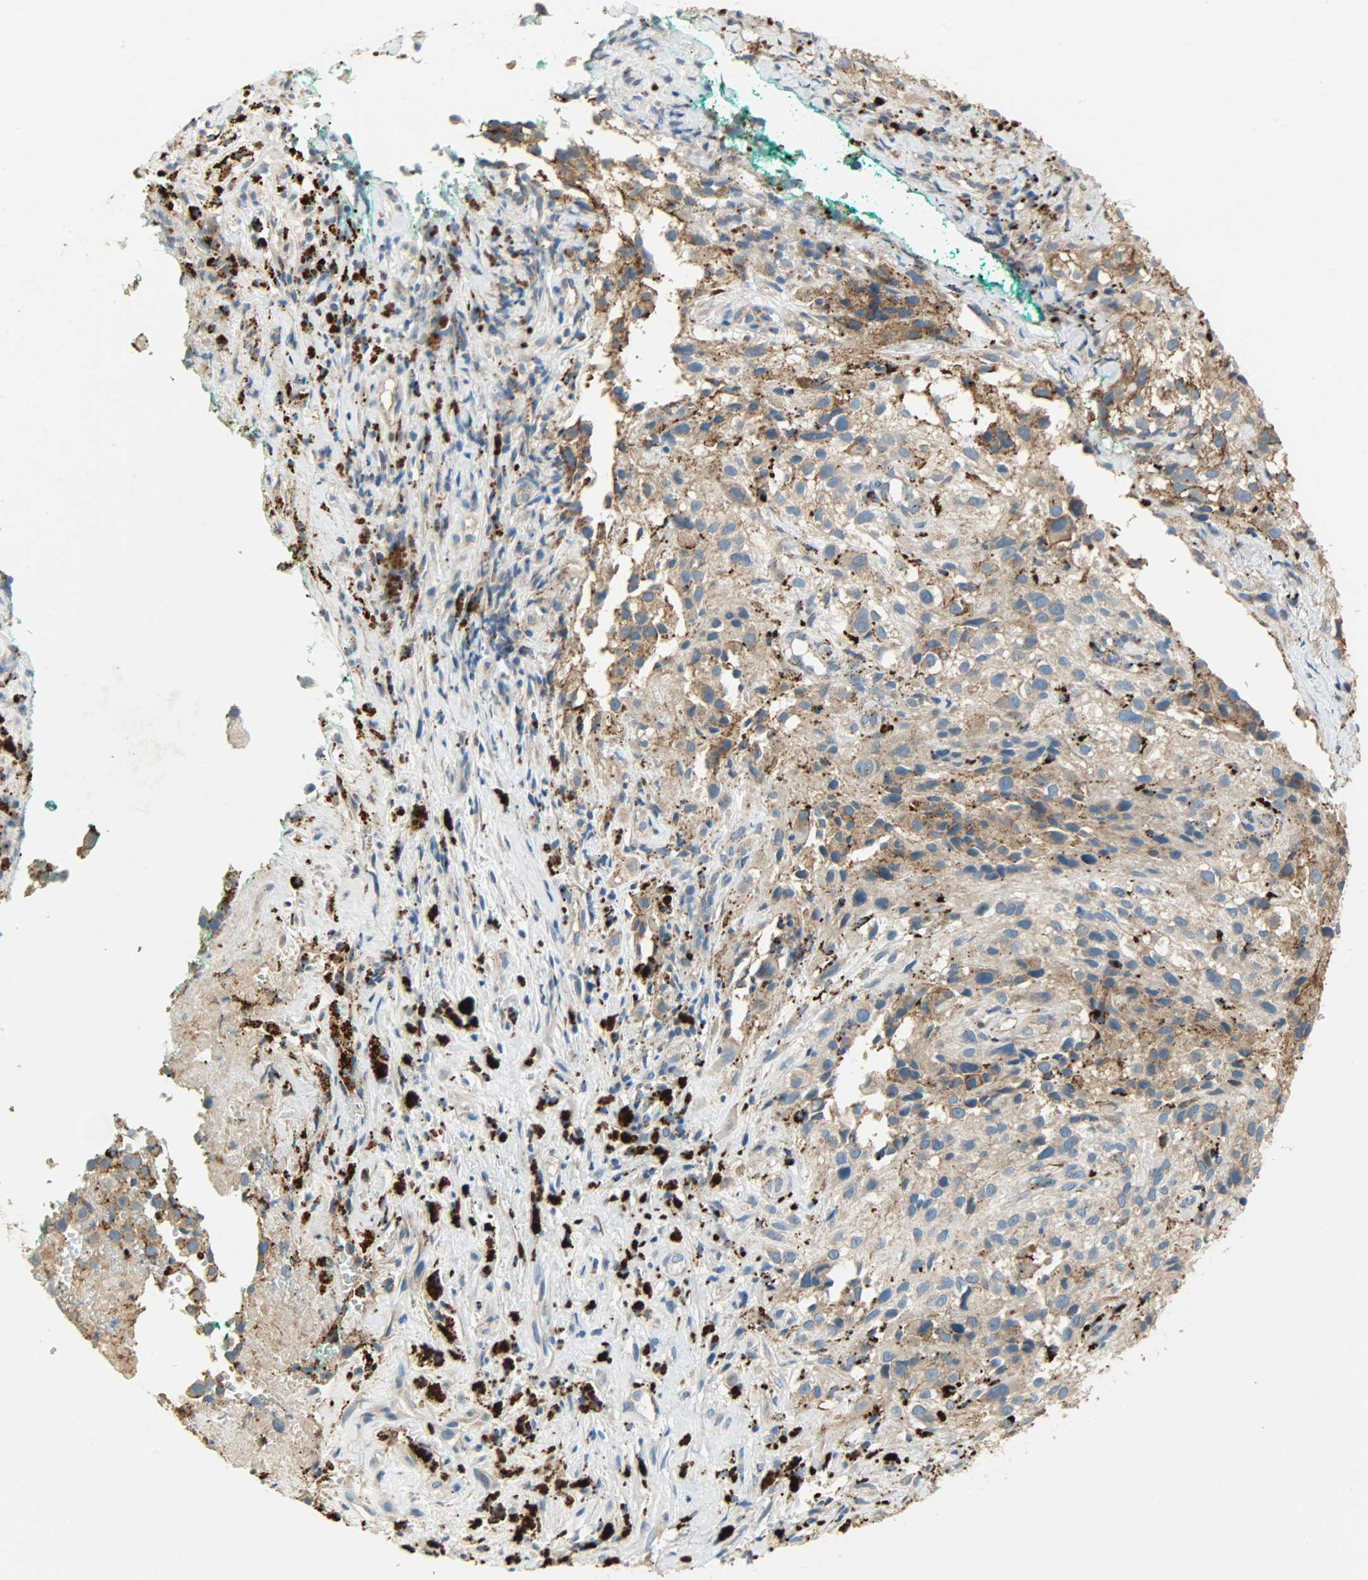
{"staining": {"intensity": "moderate", "quantity": ">75%", "location": "cytoplasmic/membranous"}, "tissue": "melanoma", "cell_type": "Tumor cells", "image_type": "cancer", "snomed": [{"axis": "morphology", "description": "Necrosis, NOS"}, {"axis": "morphology", "description": "Malignant melanoma, NOS"}, {"axis": "topography", "description": "Skin"}], "caption": "Immunohistochemical staining of malignant melanoma exhibits medium levels of moderate cytoplasmic/membranous staining in about >75% of tumor cells.", "gene": "ASAH1", "patient": {"sex": "female", "age": 87}}